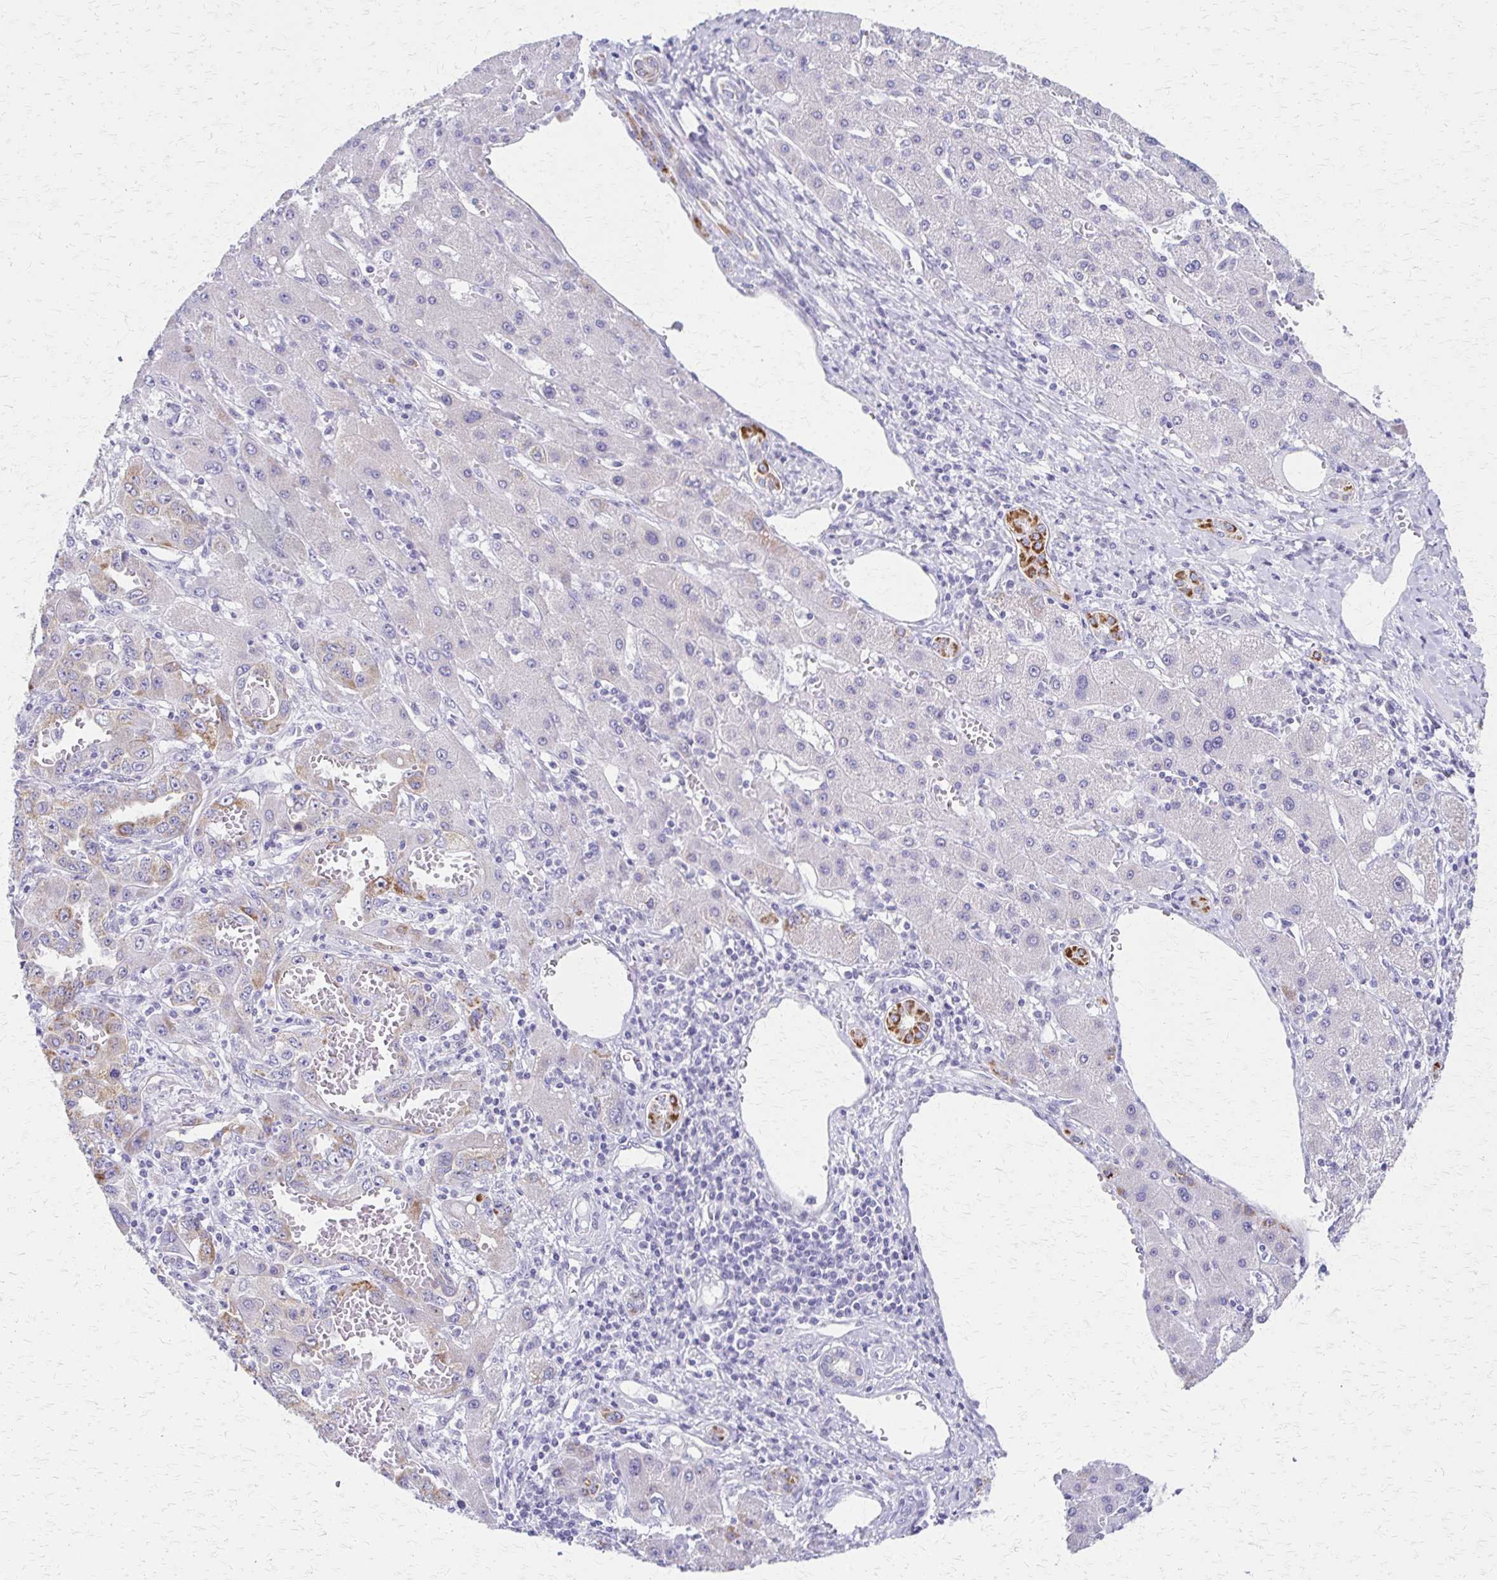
{"staining": {"intensity": "moderate", "quantity": "25%-75%", "location": "cytoplasmic/membranous"}, "tissue": "liver cancer", "cell_type": "Tumor cells", "image_type": "cancer", "snomed": [{"axis": "morphology", "description": "Cholangiocarcinoma"}, {"axis": "topography", "description": "Liver"}], "caption": "Human cholangiocarcinoma (liver) stained with a brown dye reveals moderate cytoplasmic/membranous positive positivity in approximately 25%-75% of tumor cells.", "gene": "ZSCAN5B", "patient": {"sex": "male", "age": 59}}